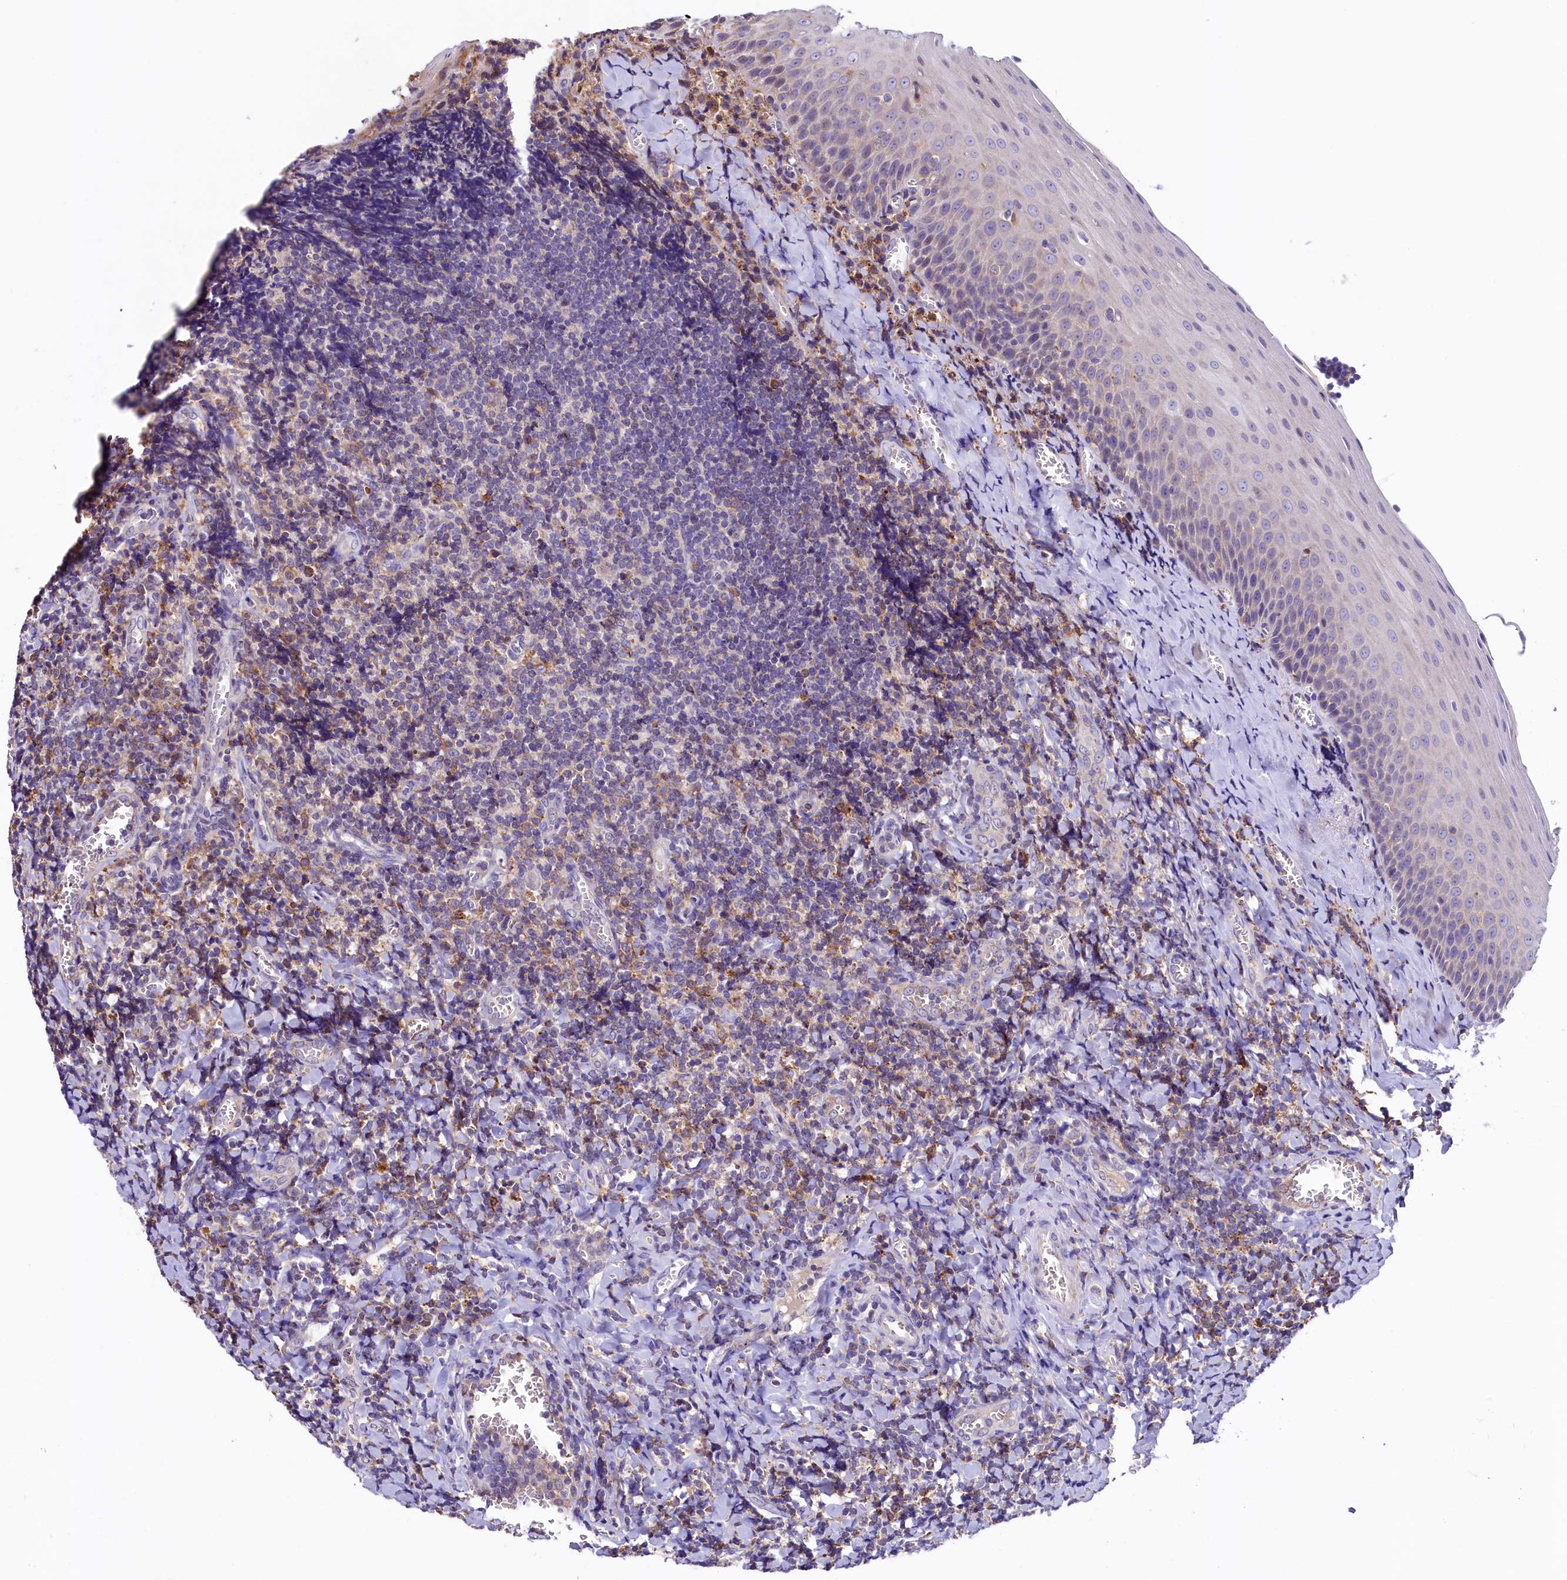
{"staining": {"intensity": "negative", "quantity": "none", "location": "none"}, "tissue": "tonsil", "cell_type": "Germinal center cells", "image_type": "normal", "snomed": [{"axis": "morphology", "description": "Normal tissue, NOS"}, {"axis": "topography", "description": "Tonsil"}], "caption": "Immunohistochemistry image of normal tonsil stained for a protein (brown), which shows no expression in germinal center cells.", "gene": "HPS6", "patient": {"sex": "male", "age": 27}}